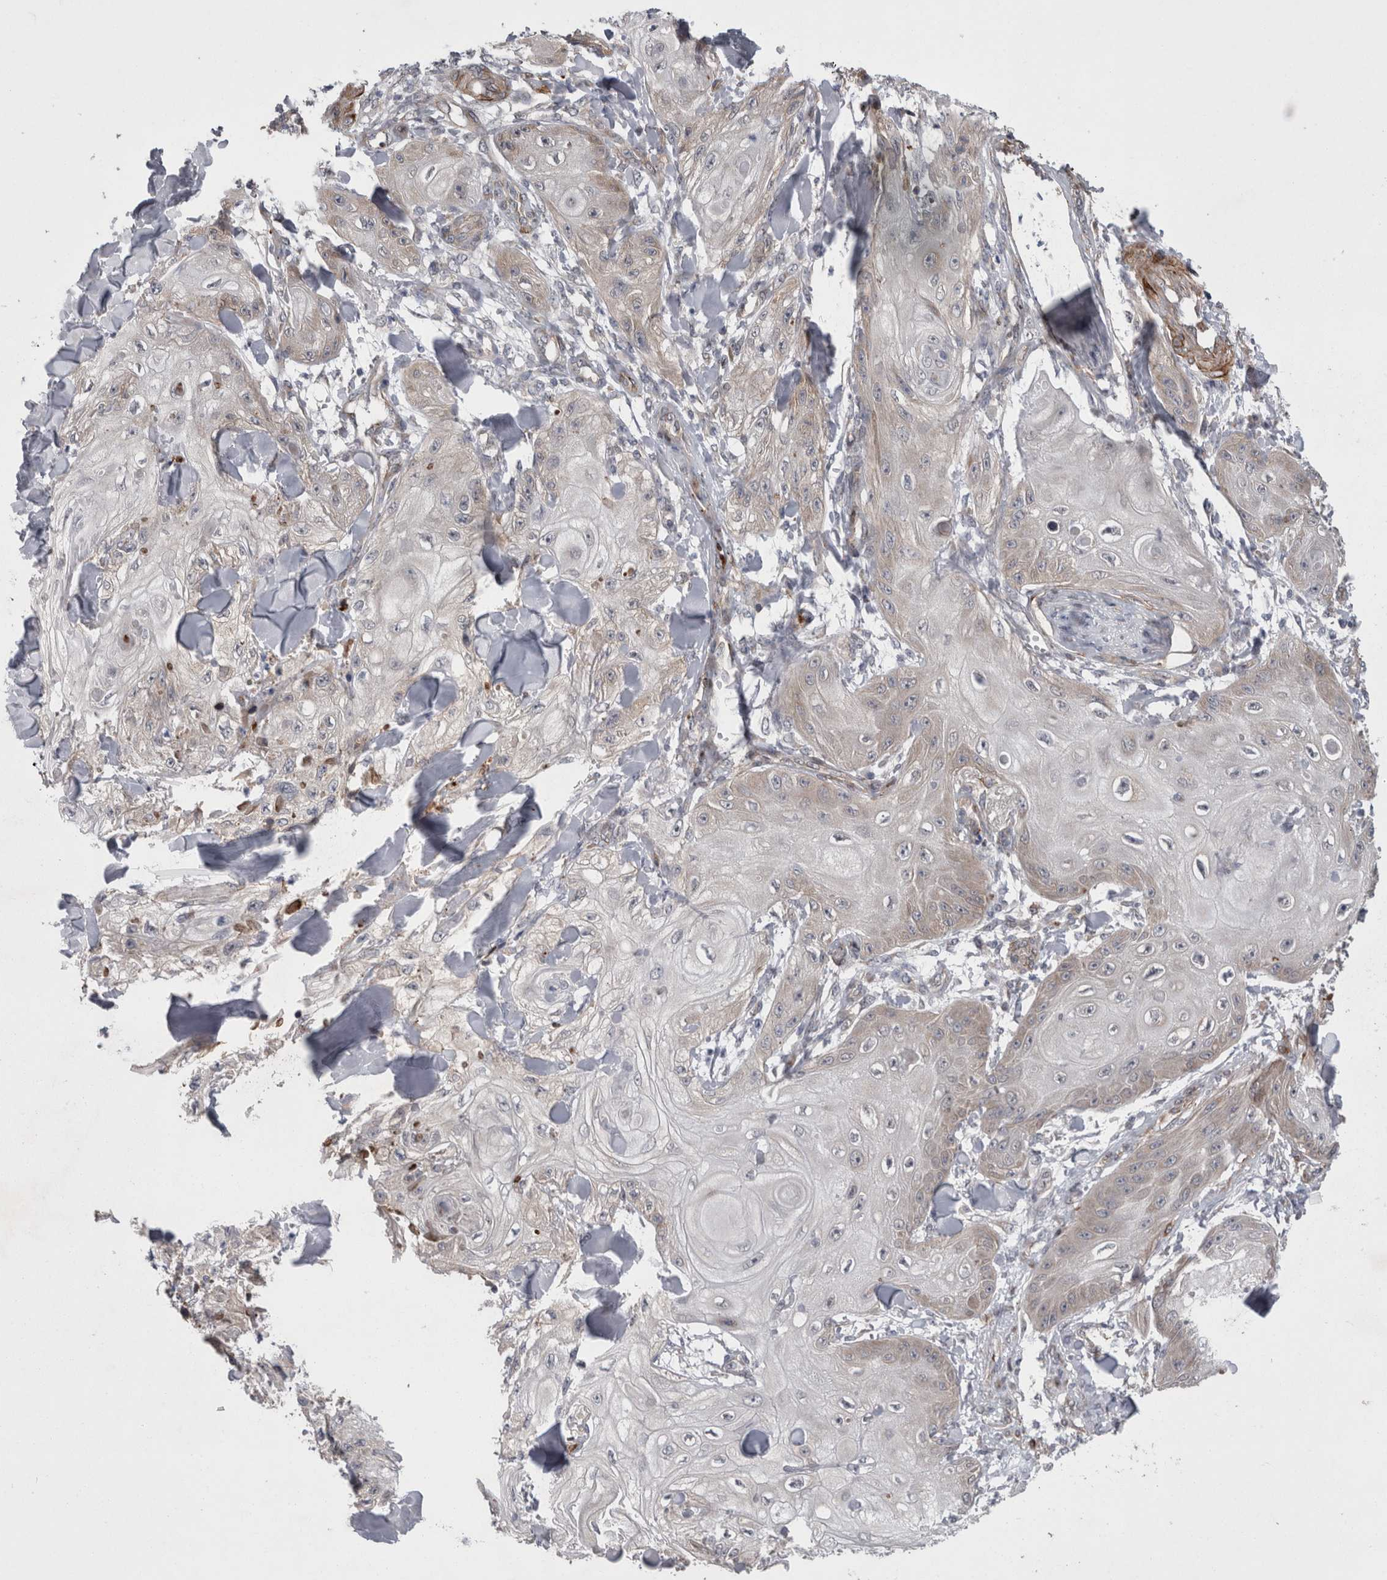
{"staining": {"intensity": "weak", "quantity": "<25%", "location": "cytoplasmic/membranous"}, "tissue": "skin cancer", "cell_type": "Tumor cells", "image_type": "cancer", "snomed": [{"axis": "morphology", "description": "Squamous cell carcinoma, NOS"}, {"axis": "topography", "description": "Skin"}], "caption": "Immunohistochemical staining of human skin cancer (squamous cell carcinoma) displays no significant expression in tumor cells.", "gene": "DDX6", "patient": {"sex": "male", "age": 74}}